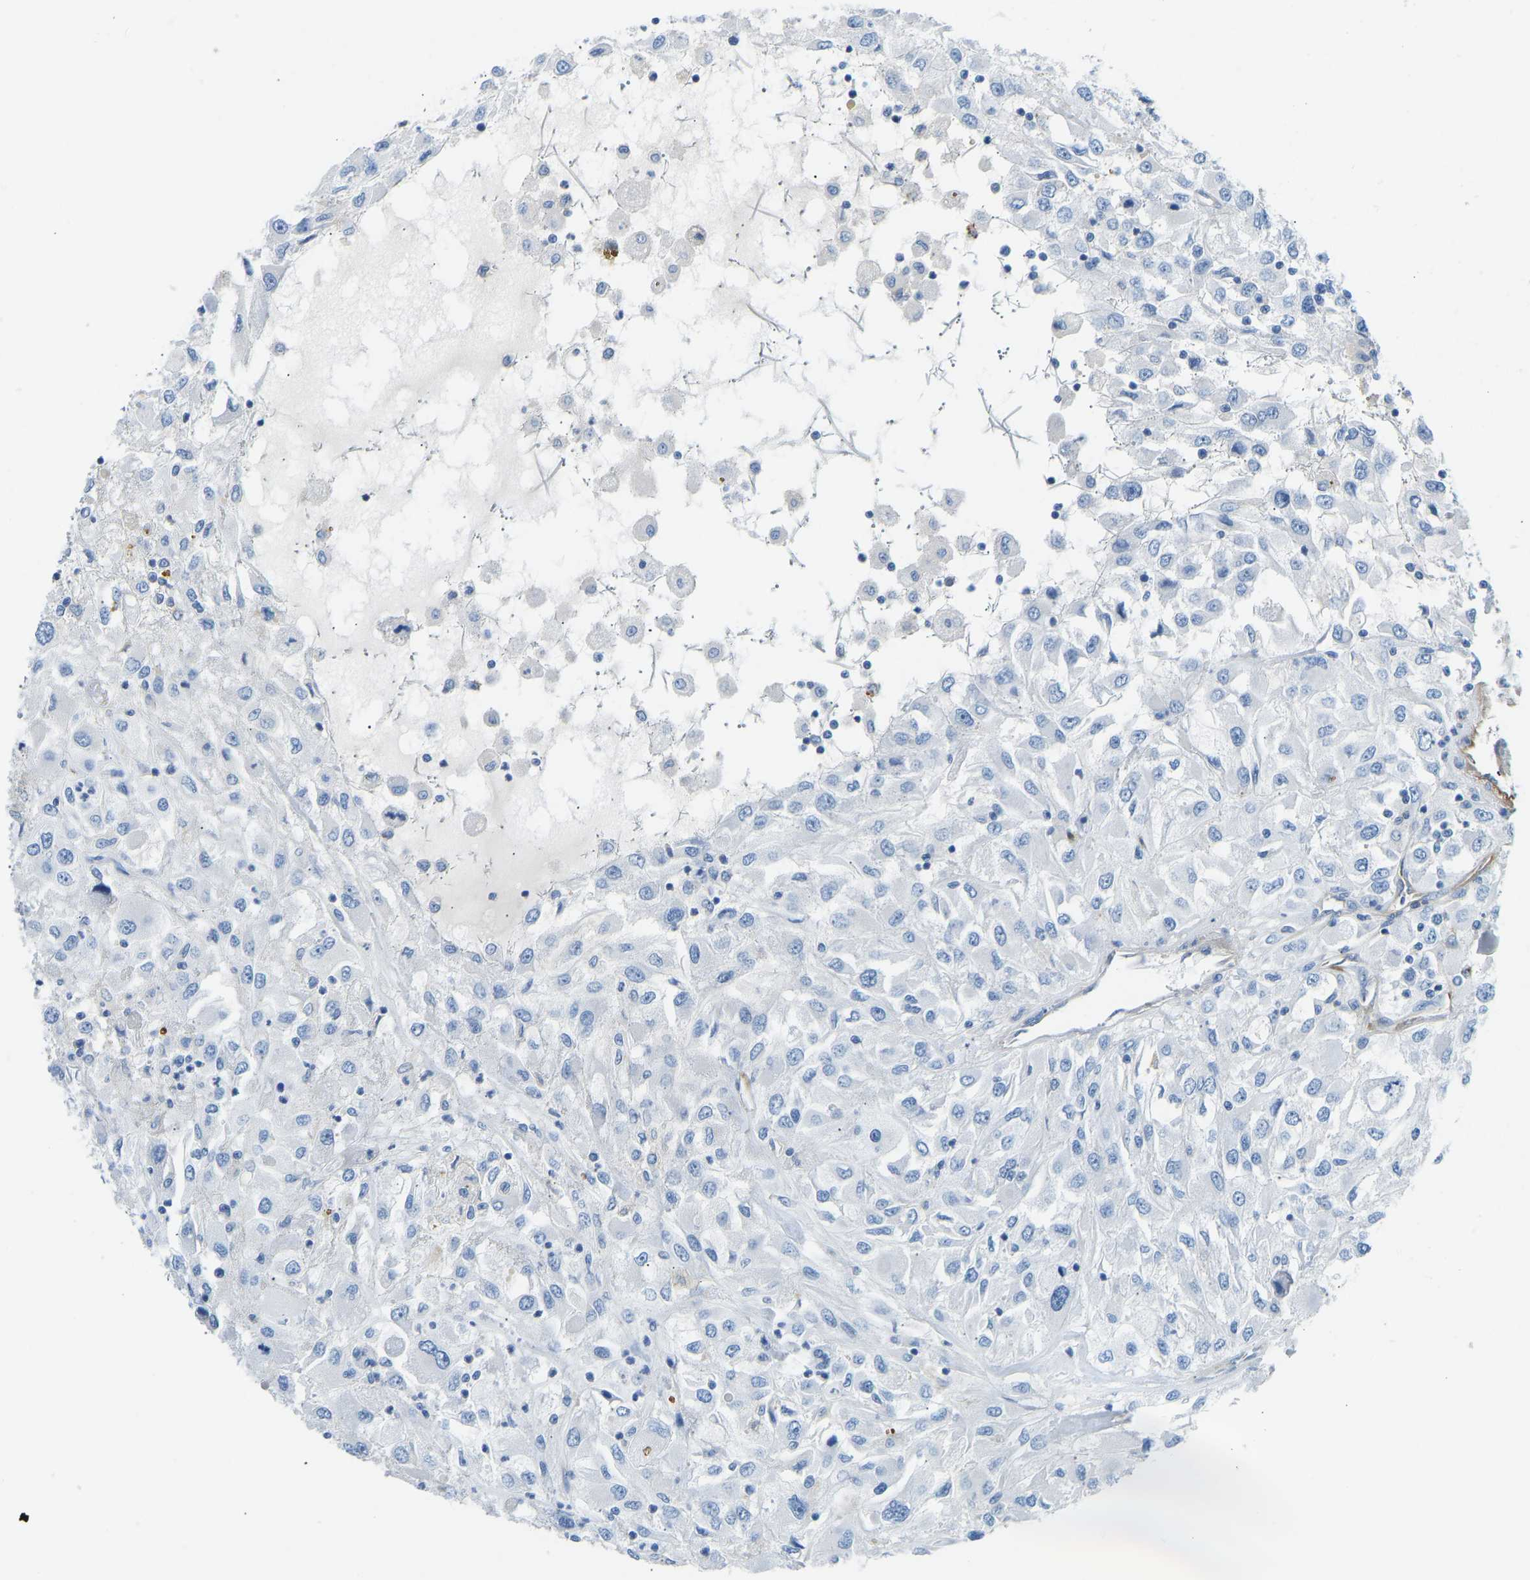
{"staining": {"intensity": "negative", "quantity": "none", "location": "none"}, "tissue": "renal cancer", "cell_type": "Tumor cells", "image_type": "cancer", "snomed": [{"axis": "morphology", "description": "Adenocarcinoma, NOS"}, {"axis": "topography", "description": "Kidney"}], "caption": "The histopathology image shows no significant expression in tumor cells of adenocarcinoma (renal). The staining was performed using DAB (3,3'-diaminobenzidine) to visualize the protein expression in brown, while the nuclei were stained in blue with hematoxylin (Magnification: 20x).", "gene": "COL15A1", "patient": {"sex": "female", "age": 52}}